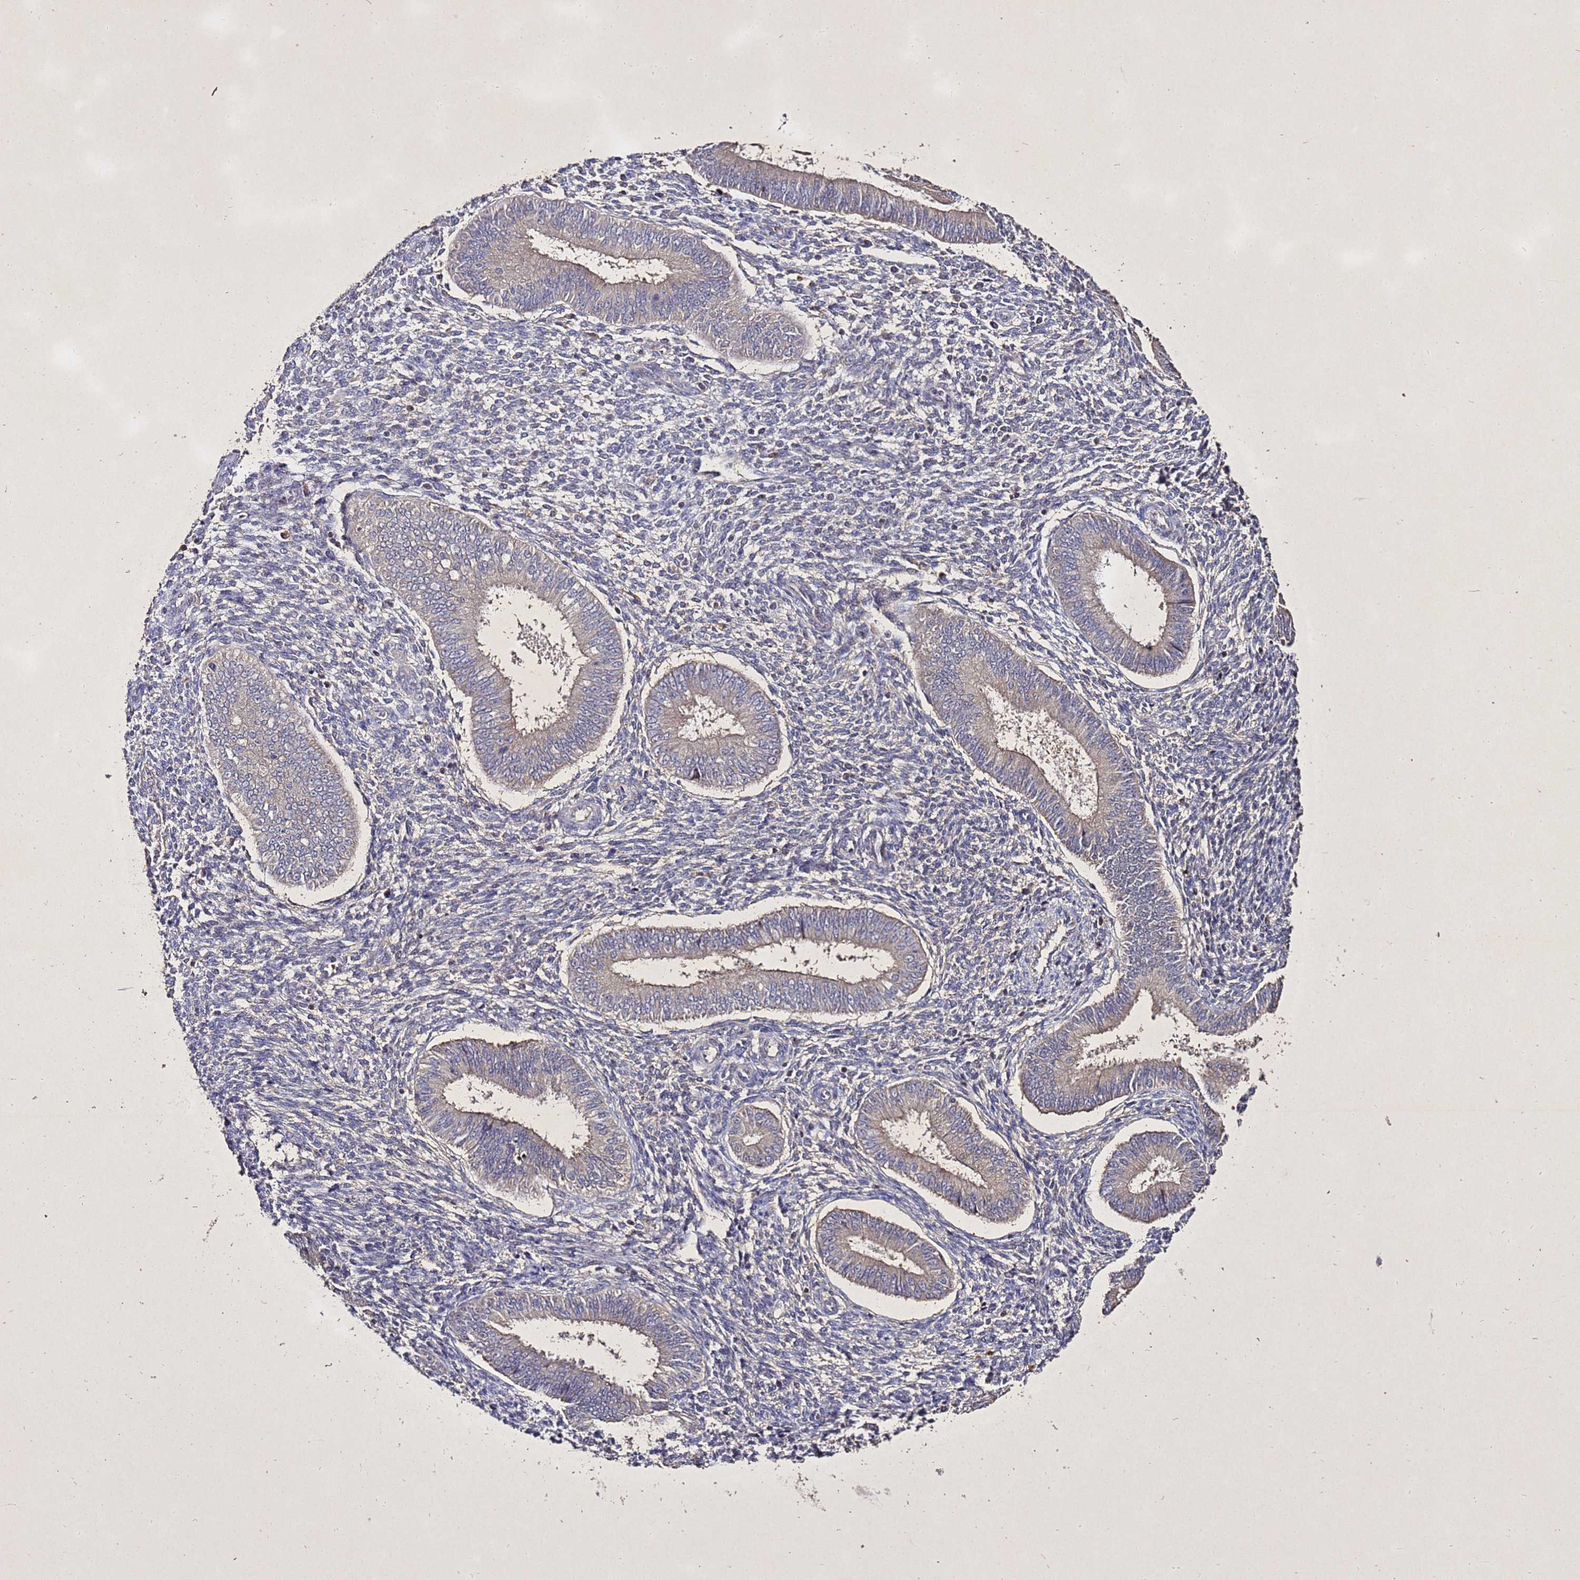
{"staining": {"intensity": "negative", "quantity": "none", "location": "none"}, "tissue": "endometrium", "cell_type": "Cells in endometrial stroma", "image_type": "normal", "snomed": [{"axis": "morphology", "description": "Normal tissue, NOS"}, {"axis": "topography", "description": "Uterus"}, {"axis": "topography", "description": "Endometrium"}], "caption": "IHC histopathology image of benign human endometrium stained for a protein (brown), which demonstrates no staining in cells in endometrial stroma.", "gene": "SV2B", "patient": {"sex": "female", "age": 48}}